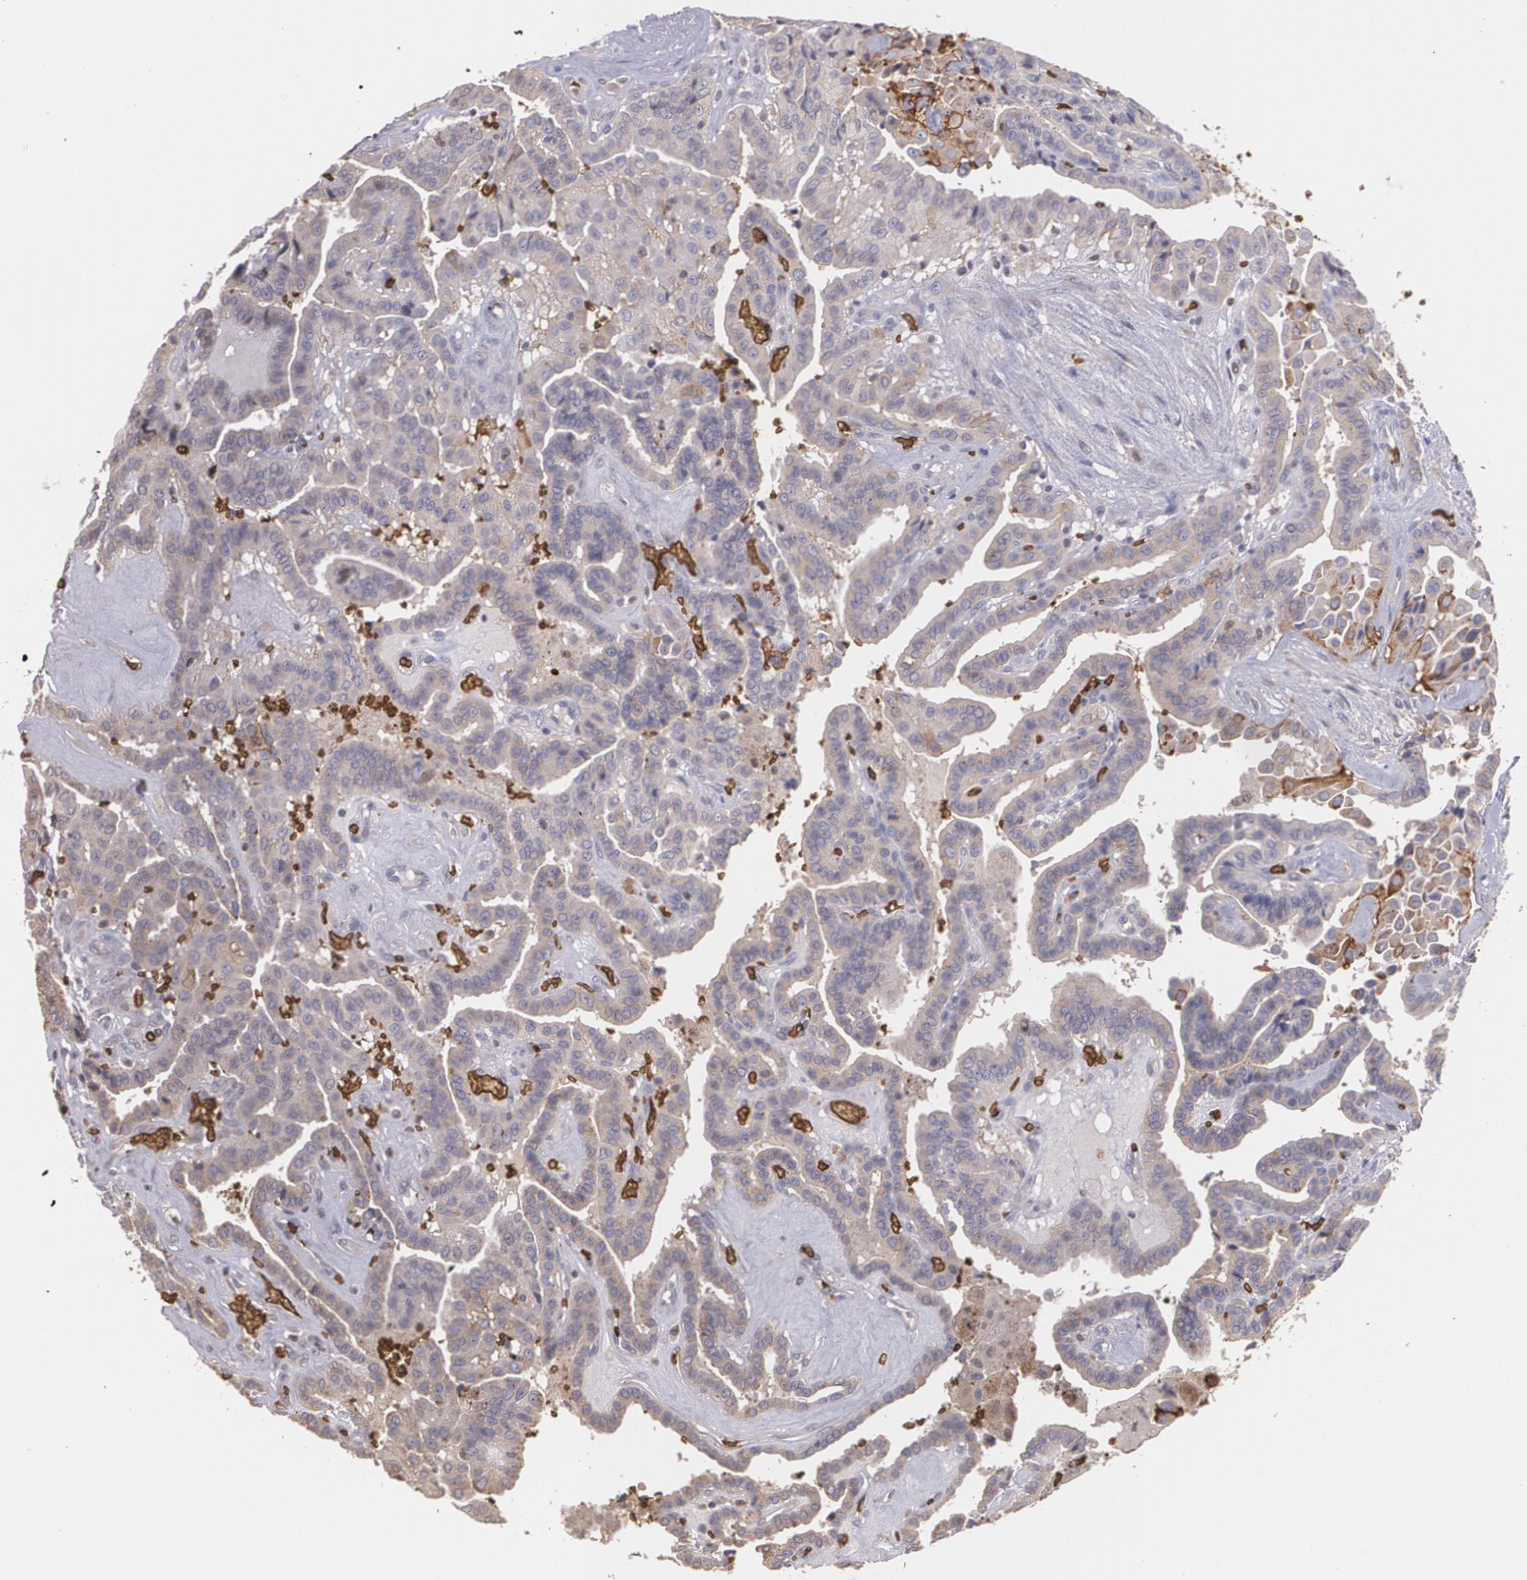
{"staining": {"intensity": "weak", "quantity": ">75%", "location": "cytoplasmic/membranous"}, "tissue": "thyroid cancer", "cell_type": "Tumor cells", "image_type": "cancer", "snomed": [{"axis": "morphology", "description": "Papillary adenocarcinoma, NOS"}, {"axis": "topography", "description": "Thyroid gland"}], "caption": "A brown stain shows weak cytoplasmic/membranous staining of a protein in human thyroid cancer tumor cells.", "gene": "SLC2A1", "patient": {"sex": "male", "age": 87}}